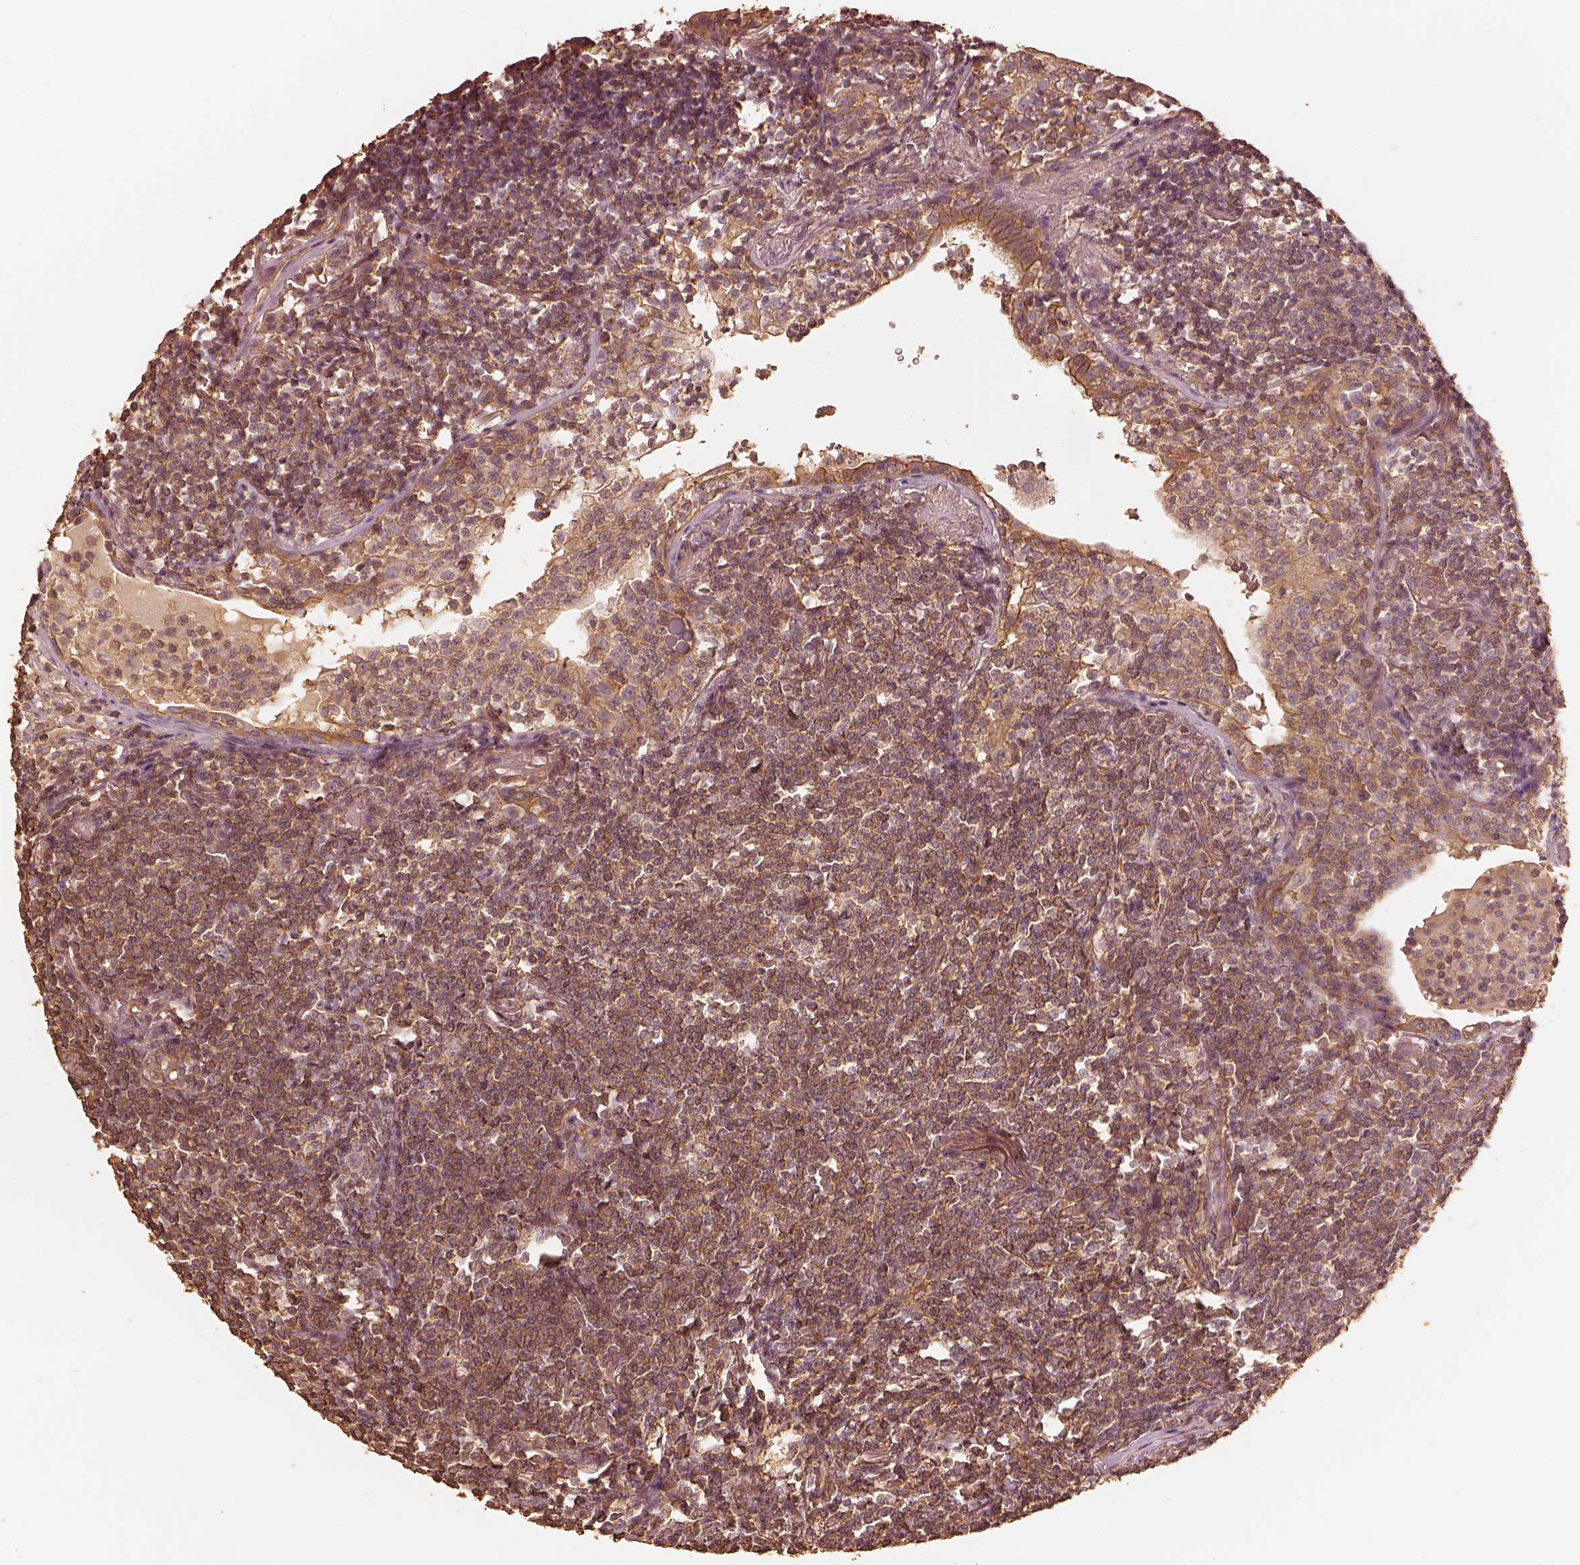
{"staining": {"intensity": "moderate", "quantity": ">75%", "location": "cytoplasmic/membranous"}, "tissue": "lymphoma", "cell_type": "Tumor cells", "image_type": "cancer", "snomed": [{"axis": "morphology", "description": "Malignant lymphoma, non-Hodgkin's type, Low grade"}, {"axis": "topography", "description": "Lung"}], "caption": "Protein staining by immunohistochemistry shows moderate cytoplasmic/membranous staining in about >75% of tumor cells in lymphoma.", "gene": "WDR7", "patient": {"sex": "female", "age": 71}}